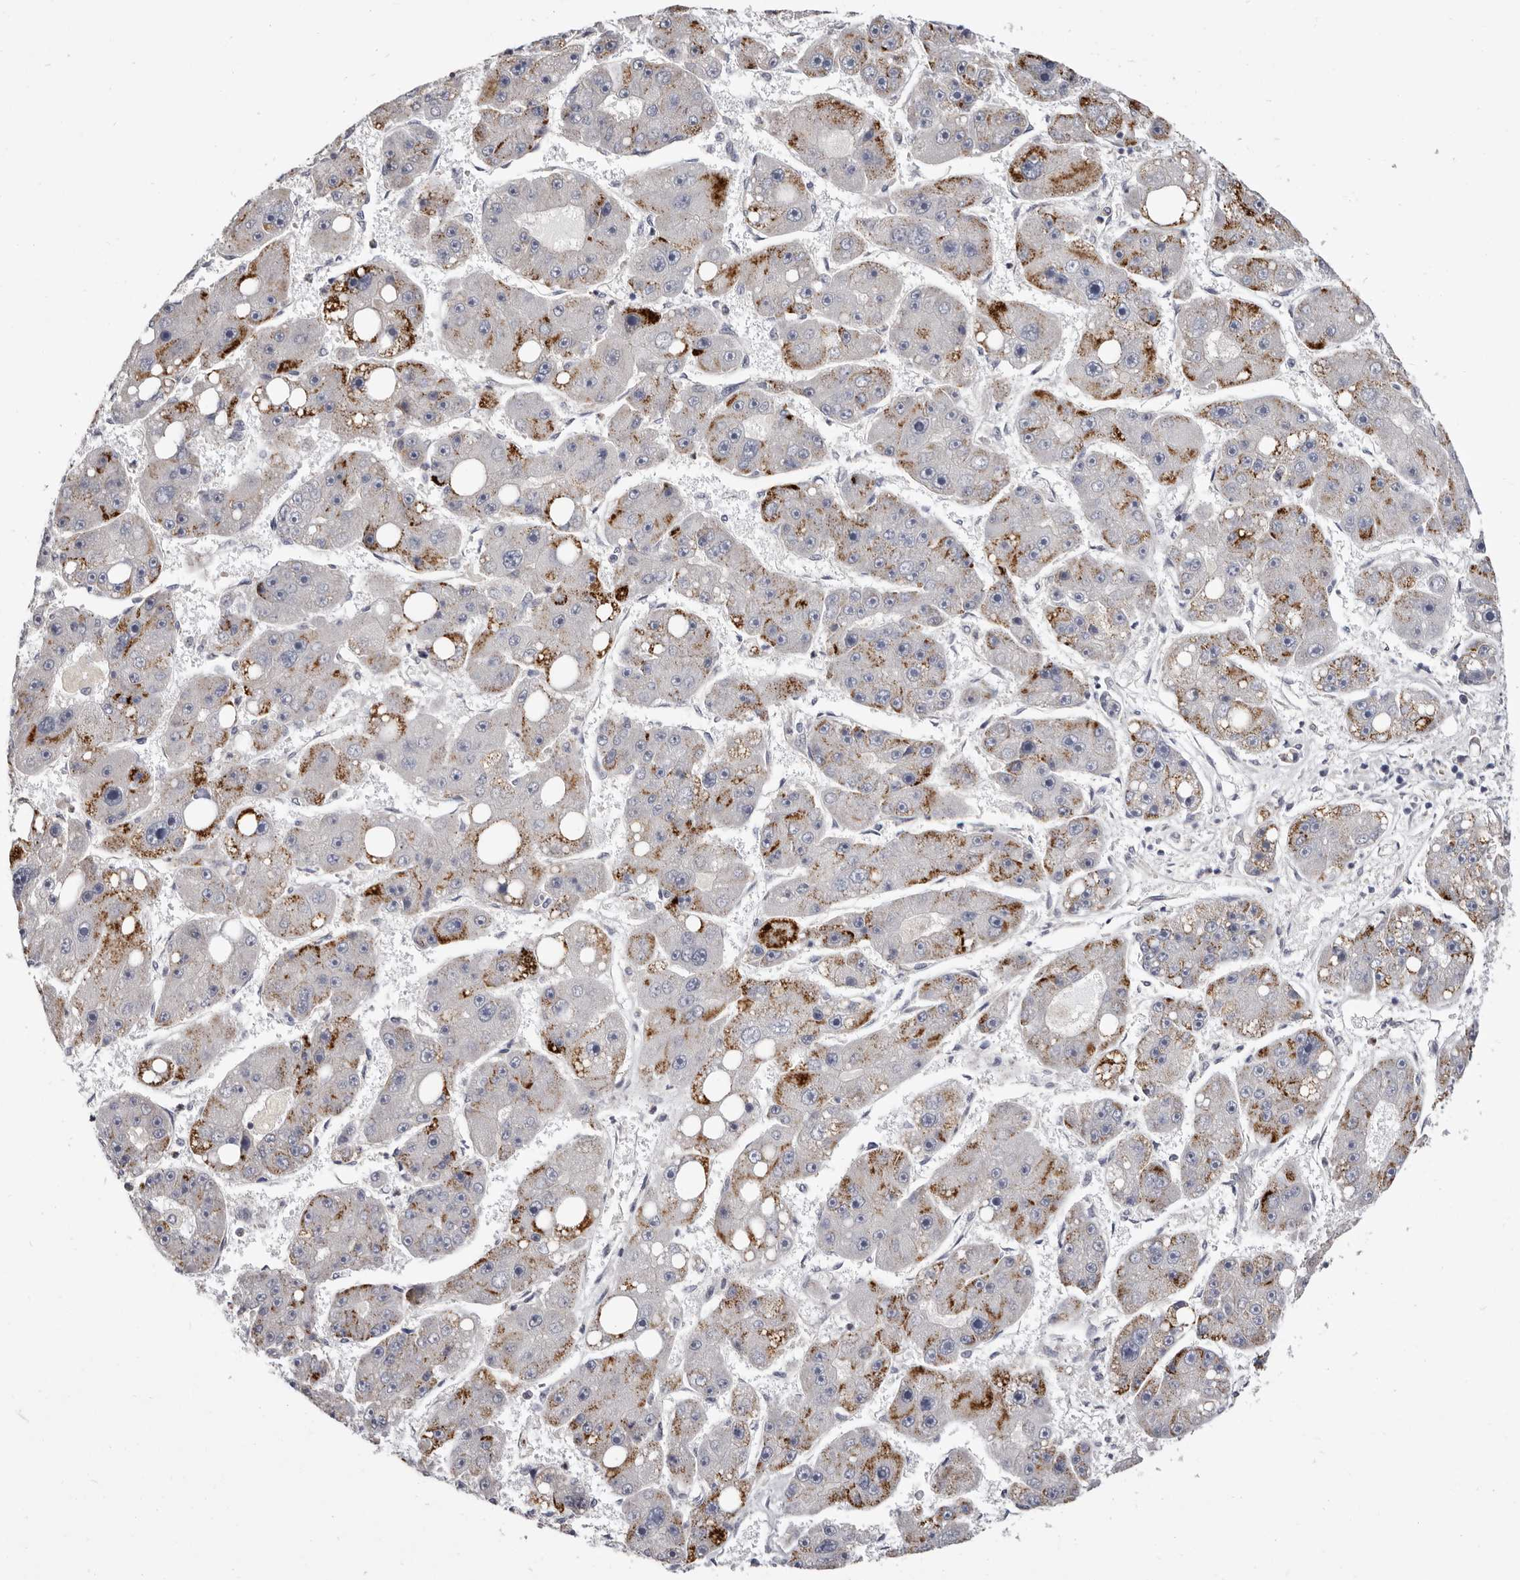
{"staining": {"intensity": "moderate", "quantity": "<25%", "location": "cytoplasmic/membranous"}, "tissue": "liver cancer", "cell_type": "Tumor cells", "image_type": "cancer", "snomed": [{"axis": "morphology", "description": "Carcinoma, Hepatocellular, NOS"}, {"axis": "topography", "description": "Liver"}], "caption": "Liver hepatocellular carcinoma stained with DAB (3,3'-diaminobenzidine) IHC shows low levels of moderate cytoplasmic/membranous staining in approximately <25% of tumor cells.", "gene": "GLRX3", "patient": {"sex": "female", "age": 61}}